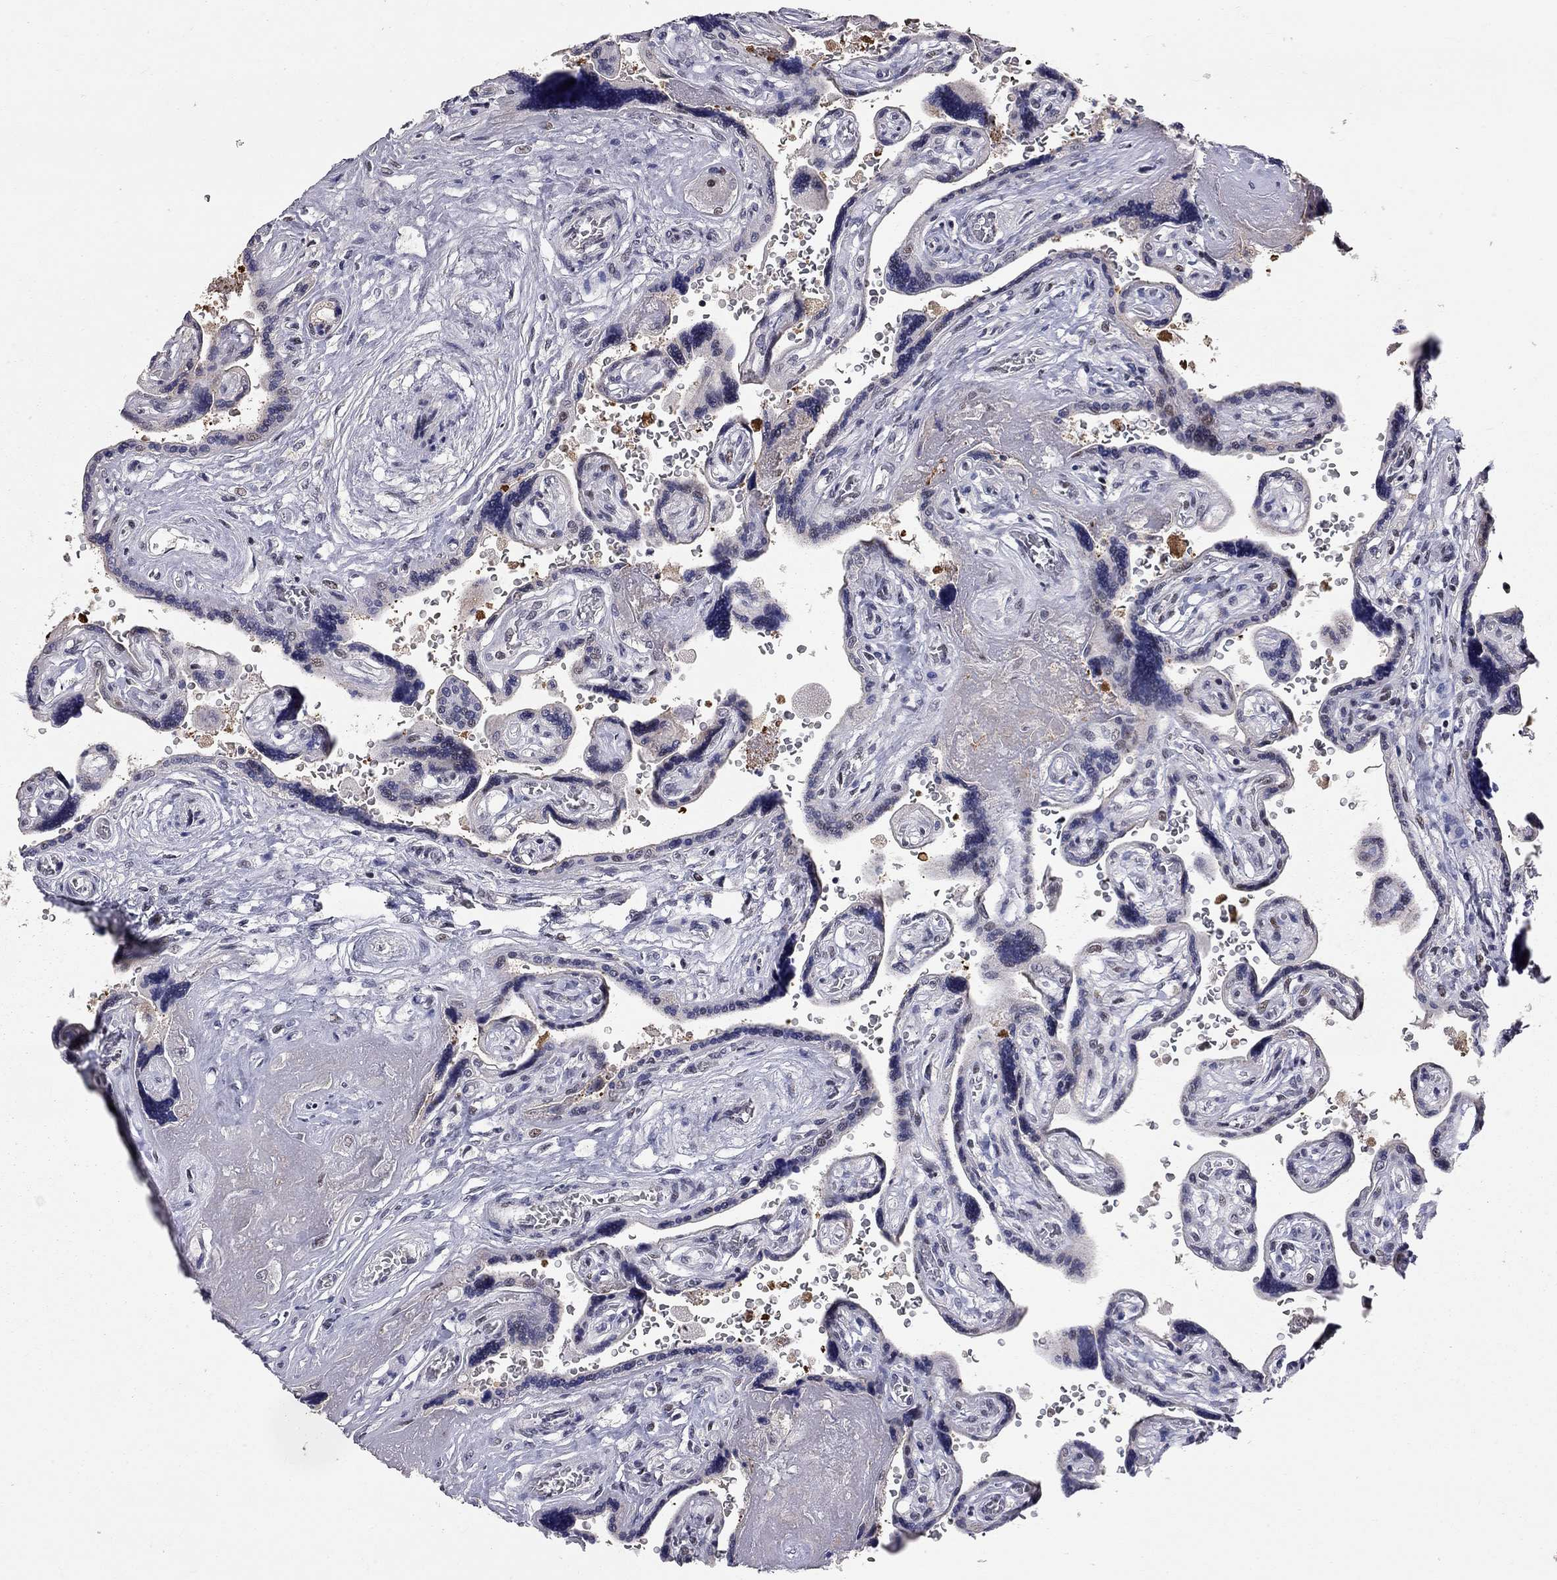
{"staining": {"intensity": "negative", "quantity": "none", "location": "none"}, "tissue": "placenta", "cell_type": "Decidual cells", "image_type": "normal", "snomed": [{"axis": "morphology", "description": "Normal tissue, NOS"}, {"axis": "topography", "description": "Placenta"}], "caption": "Decidual cells show no significant staining in unremarkable placenta.", "gene": "HDAC3", "patient": {"sex": "female", "age": 32}}